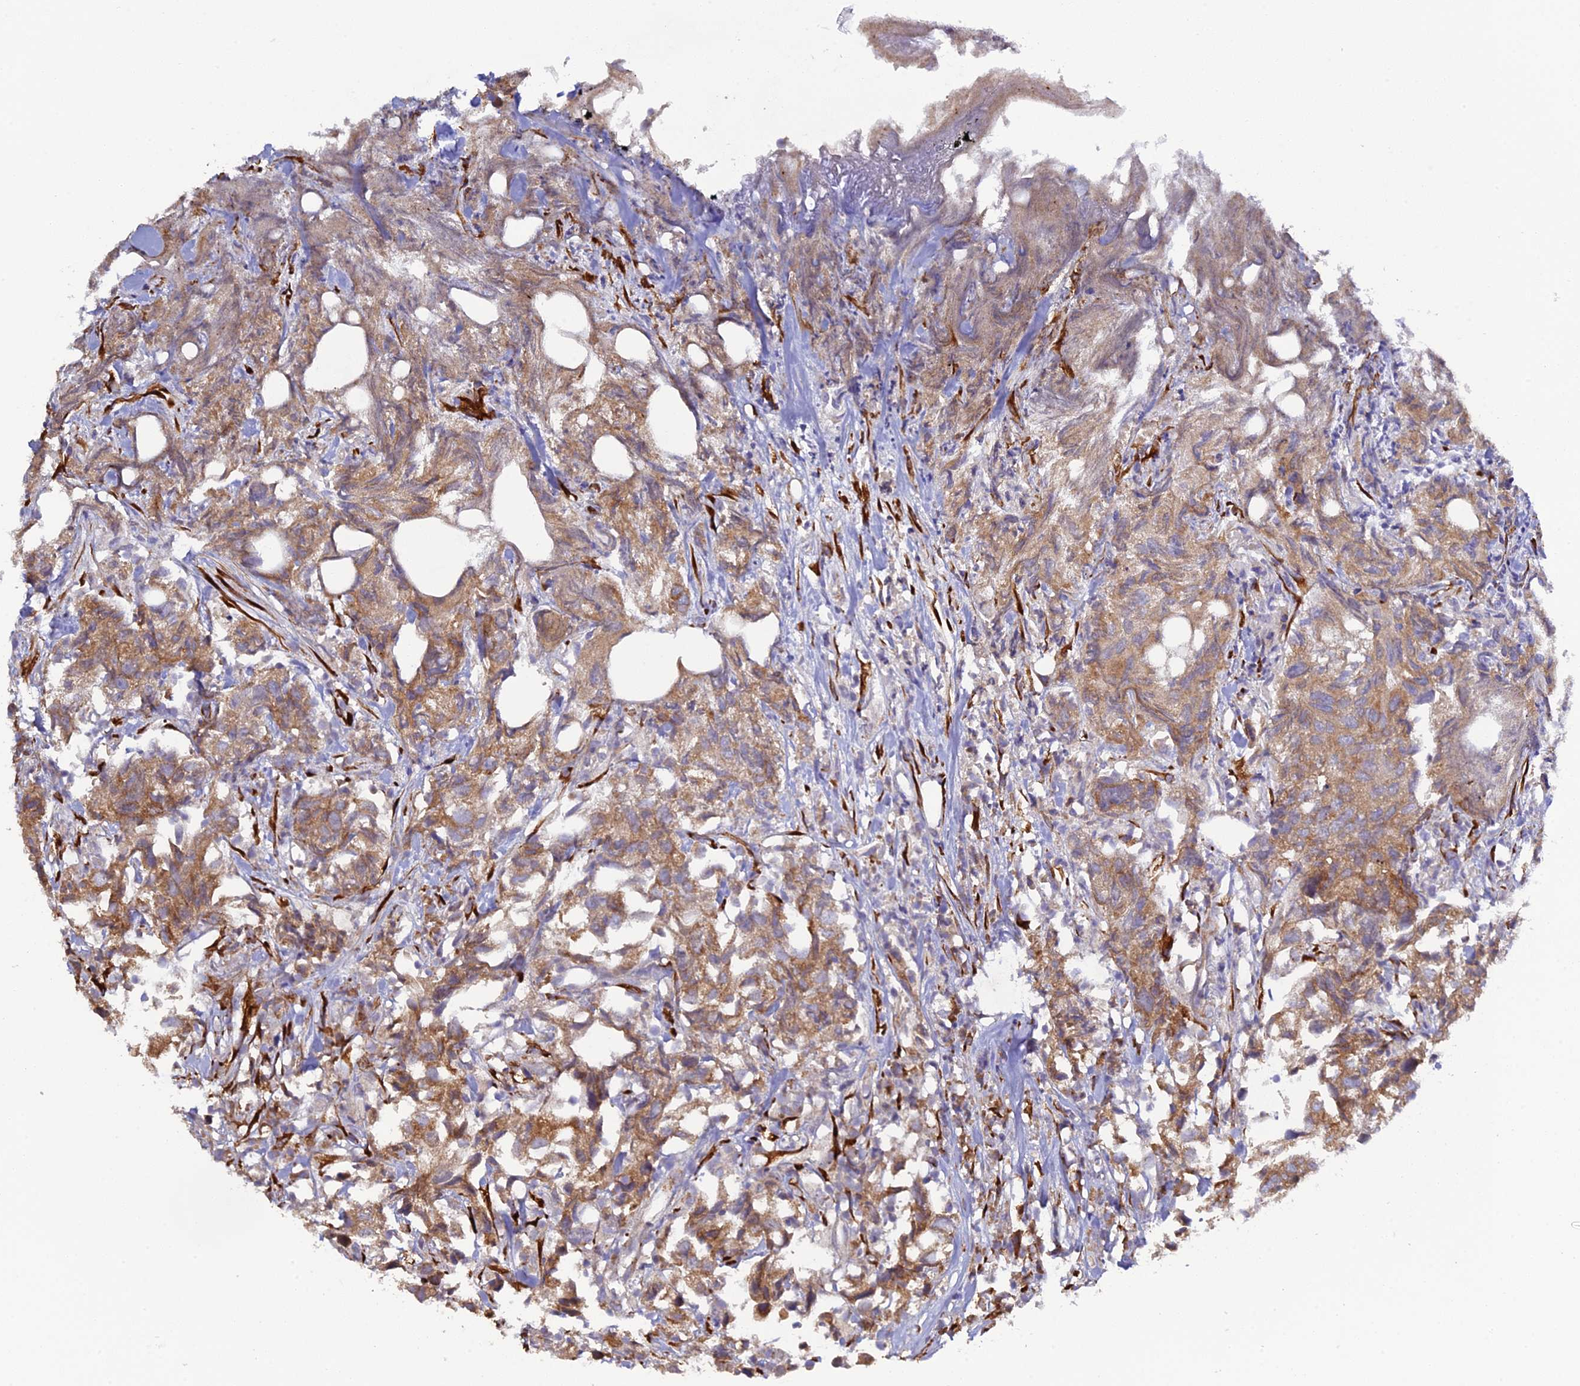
{"staining": {"intensity": "moderate", "quantity": ">75%", "location": "cytoplasmic/membranous"}, "tissue": "urothelial cancer", "cell_type": "Tumor cells", "image_type": "cancer", "snomed": [{"axis": "morphology", "description": "Urothelial carcinoma, High grade"}, {"axis": "topography", "description": "Urinary bladder"}], "caption": "A medium amount of moderate cytoplasmic/membranous positivity is identified in about >75% of tumor cells in urothelial carcinoma (high-grade) tissue. (DAB (3,3'-diaminobenzidine) IHC, brown staining for protein, blue staining for nuclei).", "gene": "P3H3", "patient": {"sex": "female", "age": 75}}